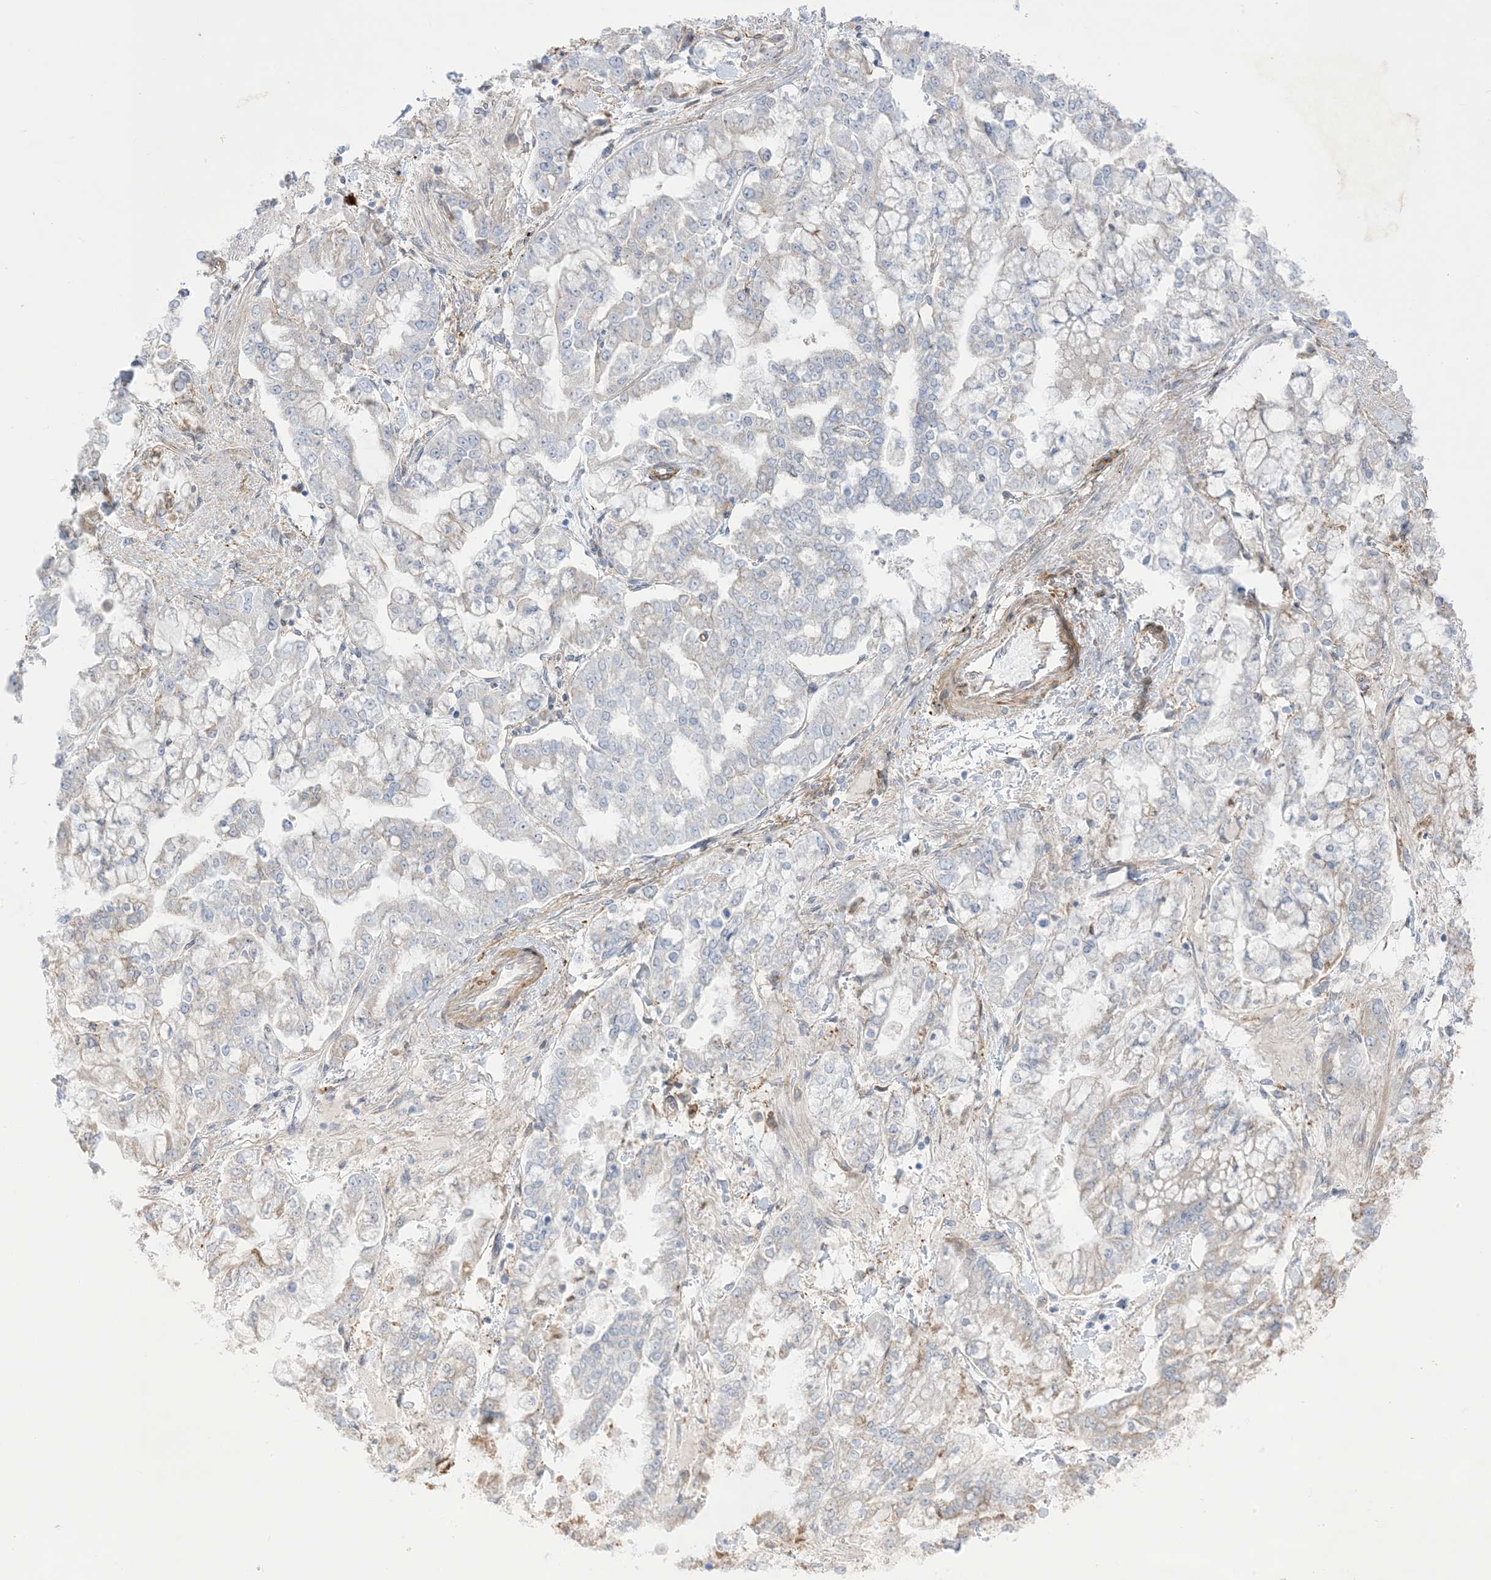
{"staining": {"intensity": "negative", "quantity": "none", "location": "none"}, "tissue": "stomach cancer", "cell_type": "Tumor cells", "image_type": "cancer", "snomed": [{"axis": "morphology", "description": "Normal tissue, NOS"}, {"axis": "morphology", "description": "Adenocarcinoma, NOS"}, {"axis": "topography", "description": "Stomach, upper"}, {"axis": "topography", "description": "Stomach"}], "caption": "An immunohistochemistry (IHC) micrograph of adenocarcinoma (stomach) is shown. There is no staining in tumor cells of adenocarcinoma (stomach).", "gene": "ICMT", "patient": {"sex": "male", "age": 76}}